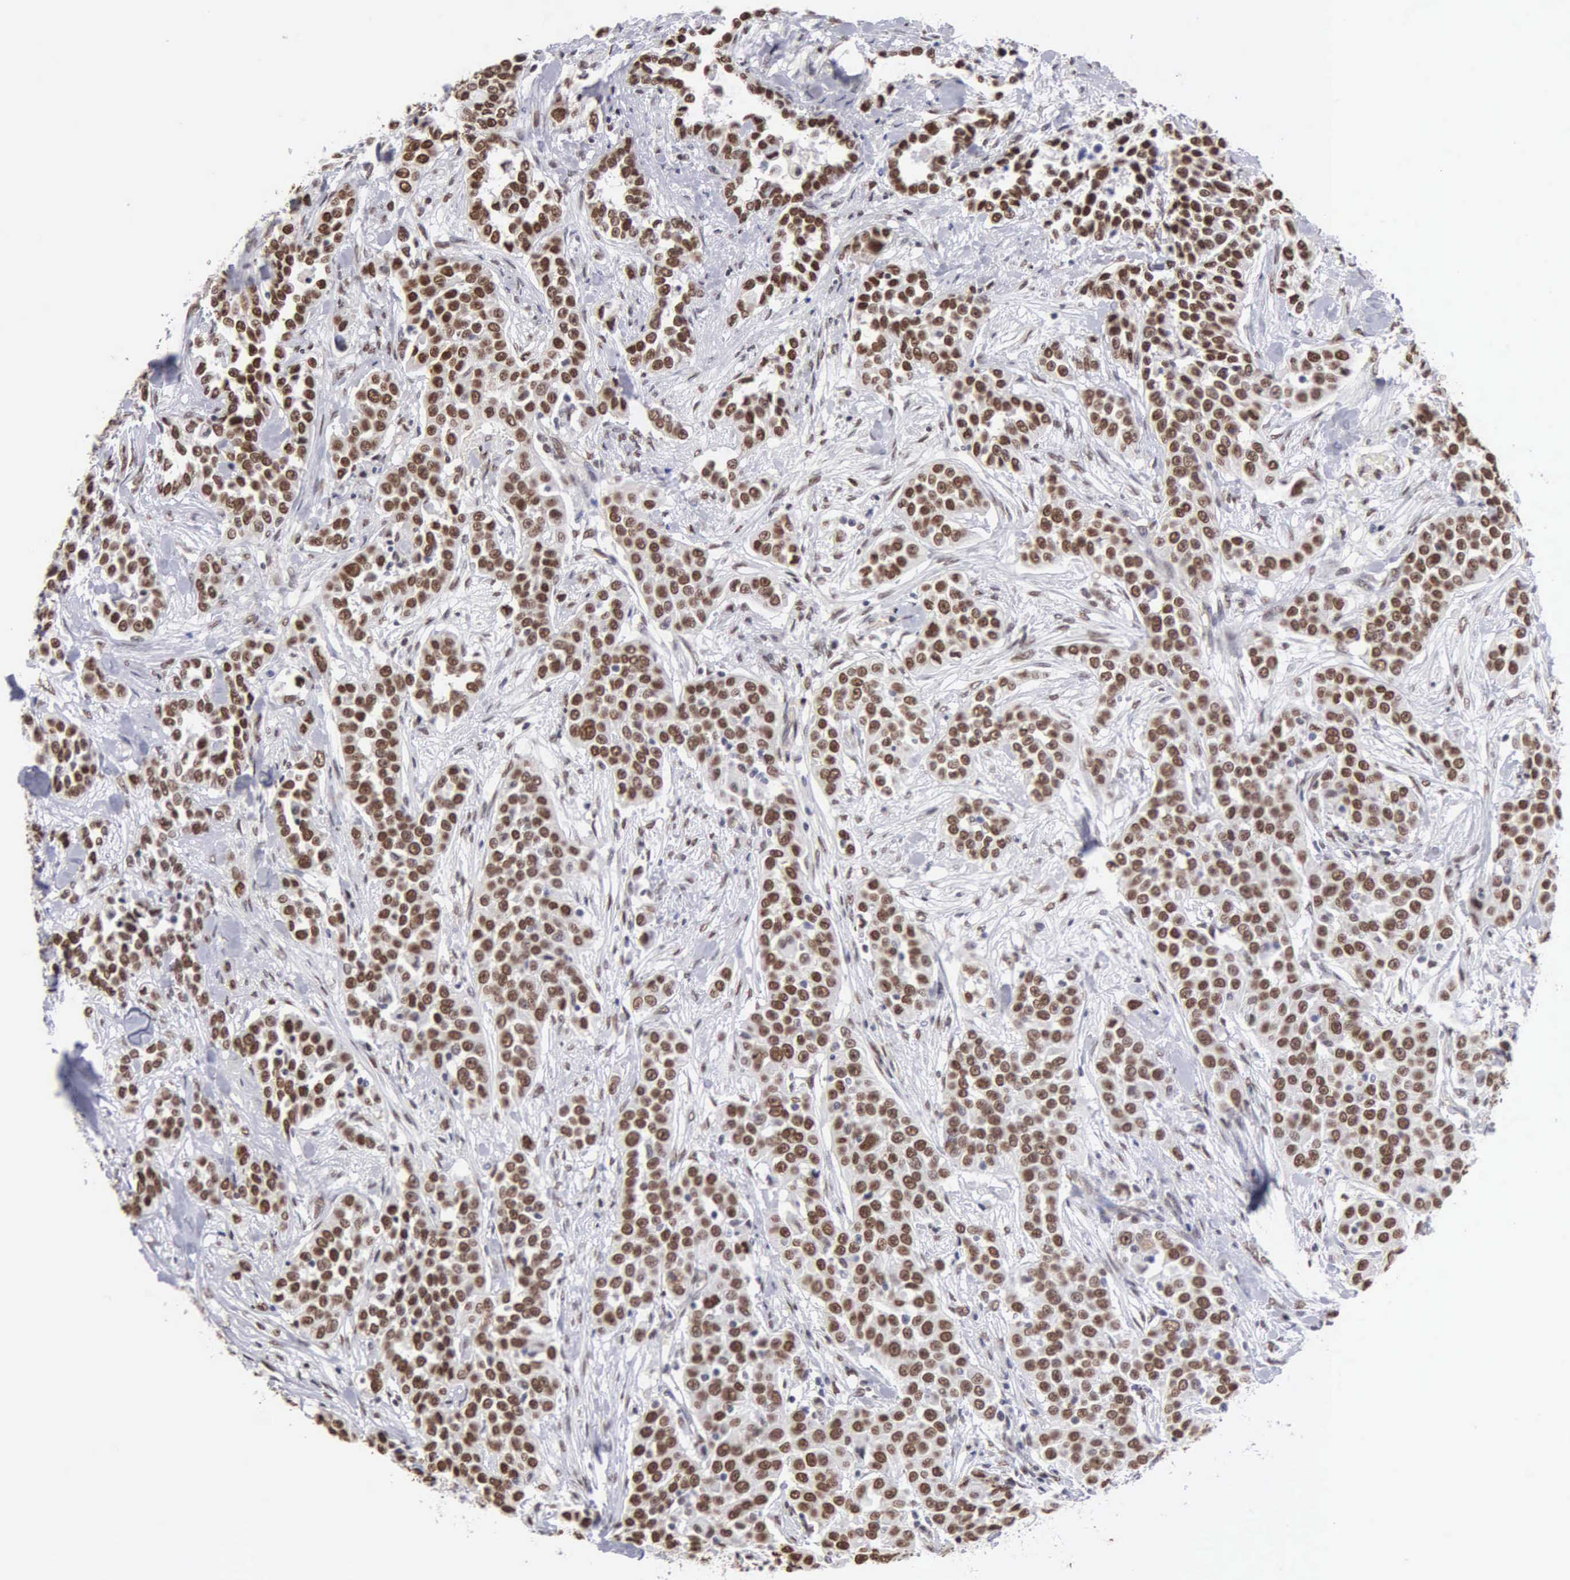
{"staining": {"intensity": "strong", "quantity": ">75%", "location": "nuclear"}, "tissue": "urothelial cancer", "cell_type": "Tumor cells", "image_type": "cancer", "snomed": [{"axis": "morphology", "description": "Urothelial carcinoma, High grade"}, {"axis": "topography", "description": "Urinary bladder"}], "caption": "Immunohistochemical staining of urothelial carcinoma (high-grade) displays strong nuclear protein staining in approximately >75% of tumor cells.", "gene": "CCNG1", "patient": {"sex": "female", "age": 80}}